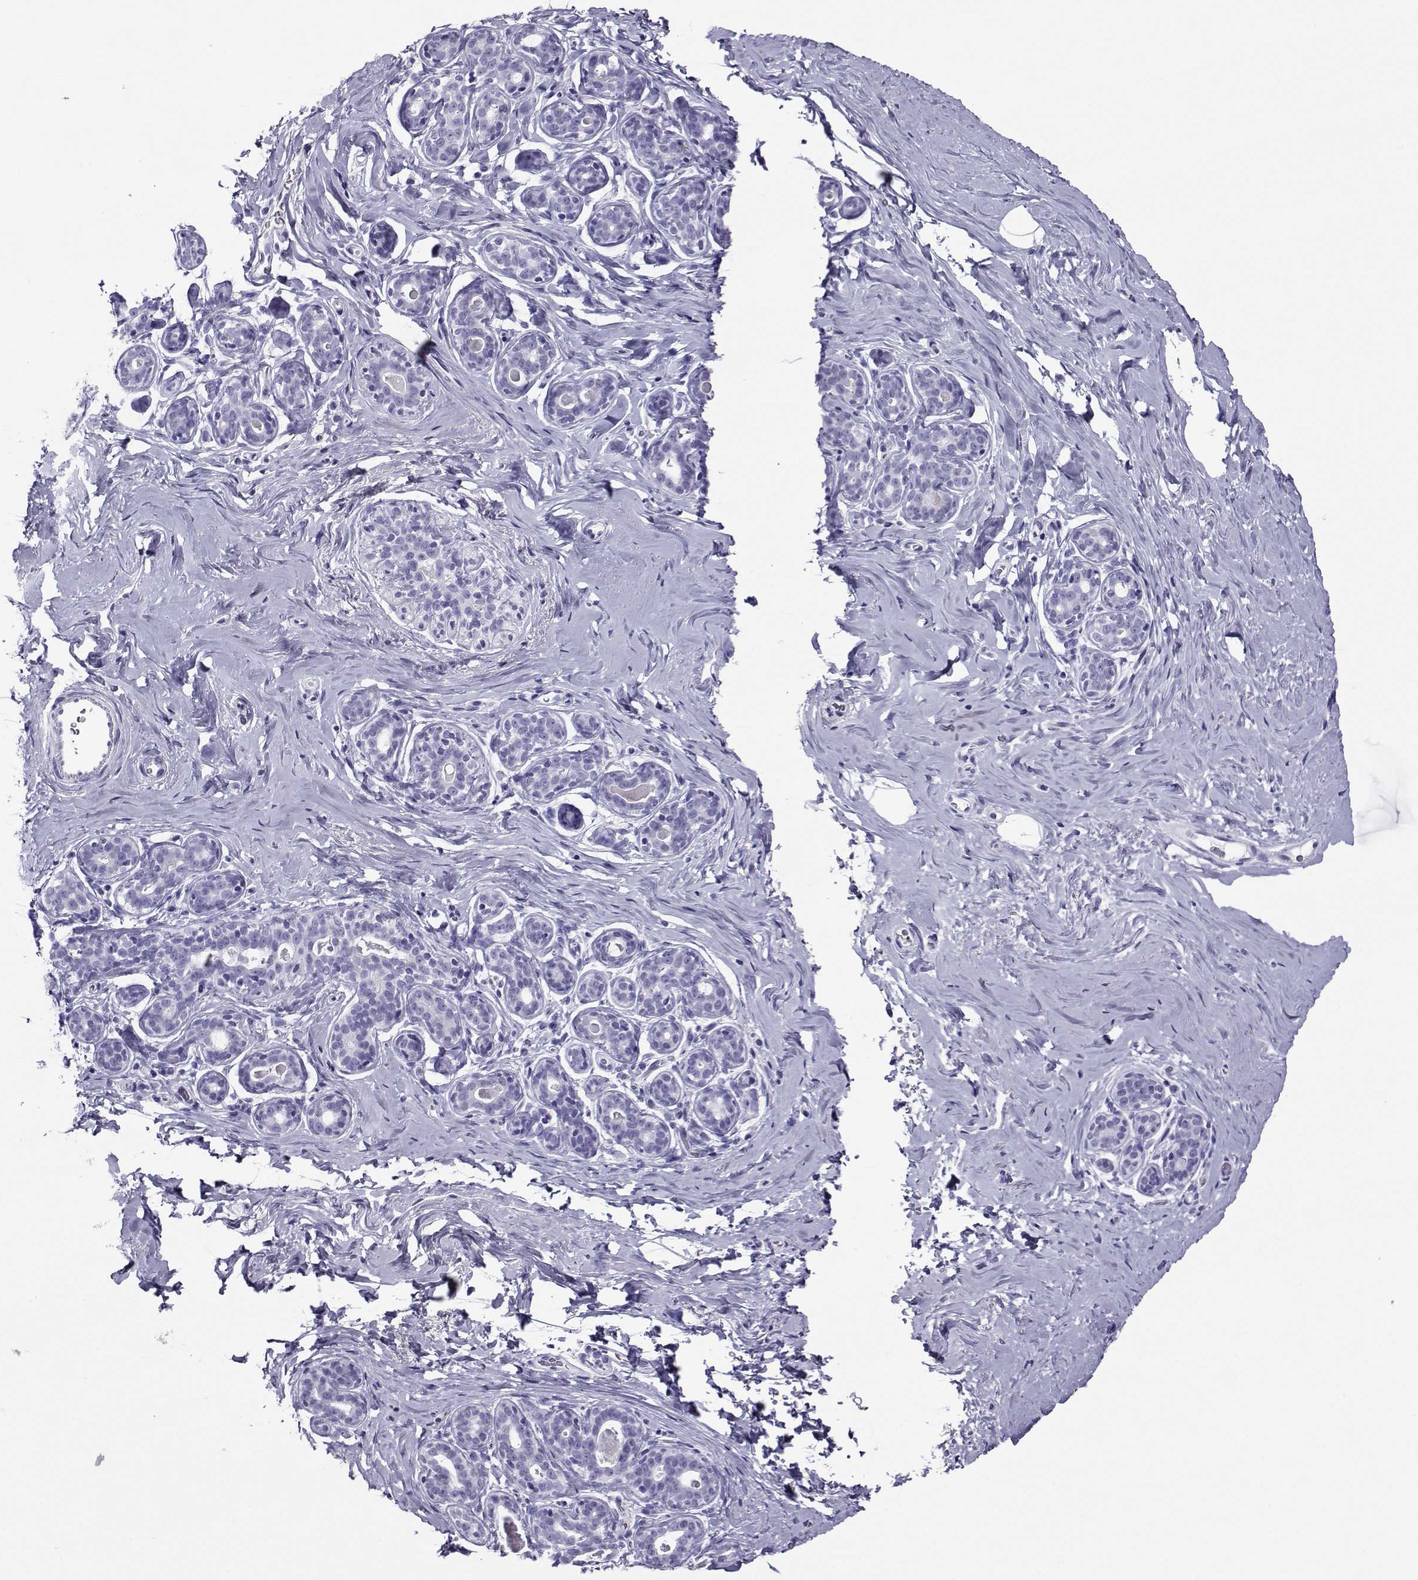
{"staining": {"intensity": "negative", "quantity": "none", "location": "none"}, "tissue": "breast", "cell_type": "Adipocytes", "image_type": "normal", "snomed": [{"axis": "morphology", "description": "Normal tissue, NOS"}, {"axis": "topography", "description": "Skin"}, {"axis": "topography", "description": "Breast"}], "caption": "DAB (3,3'-diaminobenzidine) immunohistochemical staining of benign breast exhibits no significant staining in adipocytes.", "gene": "CRYBB1", "patient": {"sex": "female", "age": 43}}